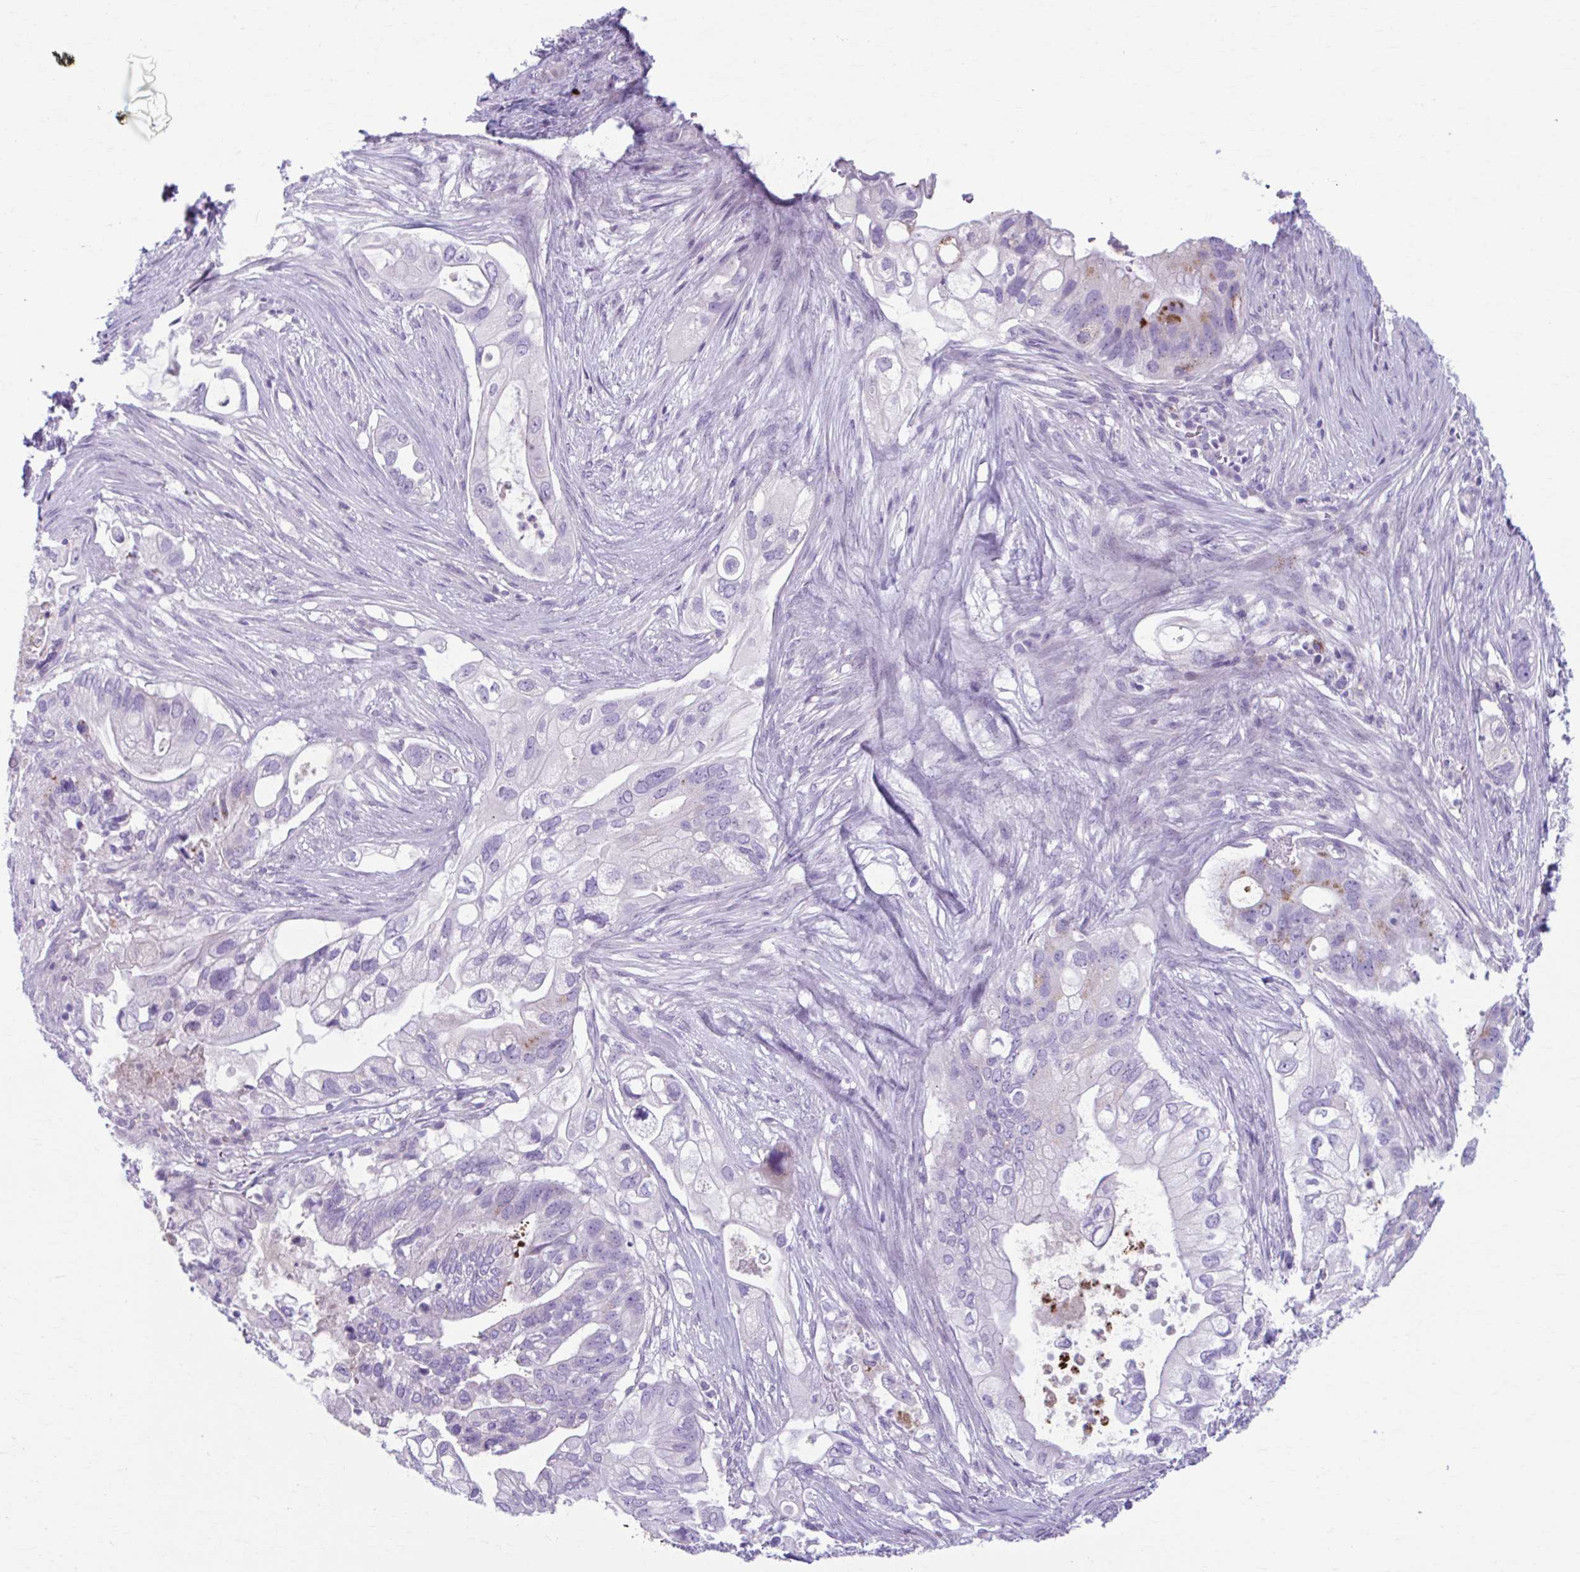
{"staining": {"intensity": "negative", "quantity": "none", "location": "none"}, "tissue": "pancreatic cancer", "cell_type": "Tumor cells", "image_type": "cancer", "snomed": [{"axis": "morphology", "description": "Adenocarcinoma, NOS"}, {"axis": "topography", "description": "Pancreas"}], "caption": "Micrograph shows no protein staining in tumor cells of adenocarcinoma (pancreatic) tissue.", "gene": "C12orf71", "patient": {"sex": "female", "age": 72}}